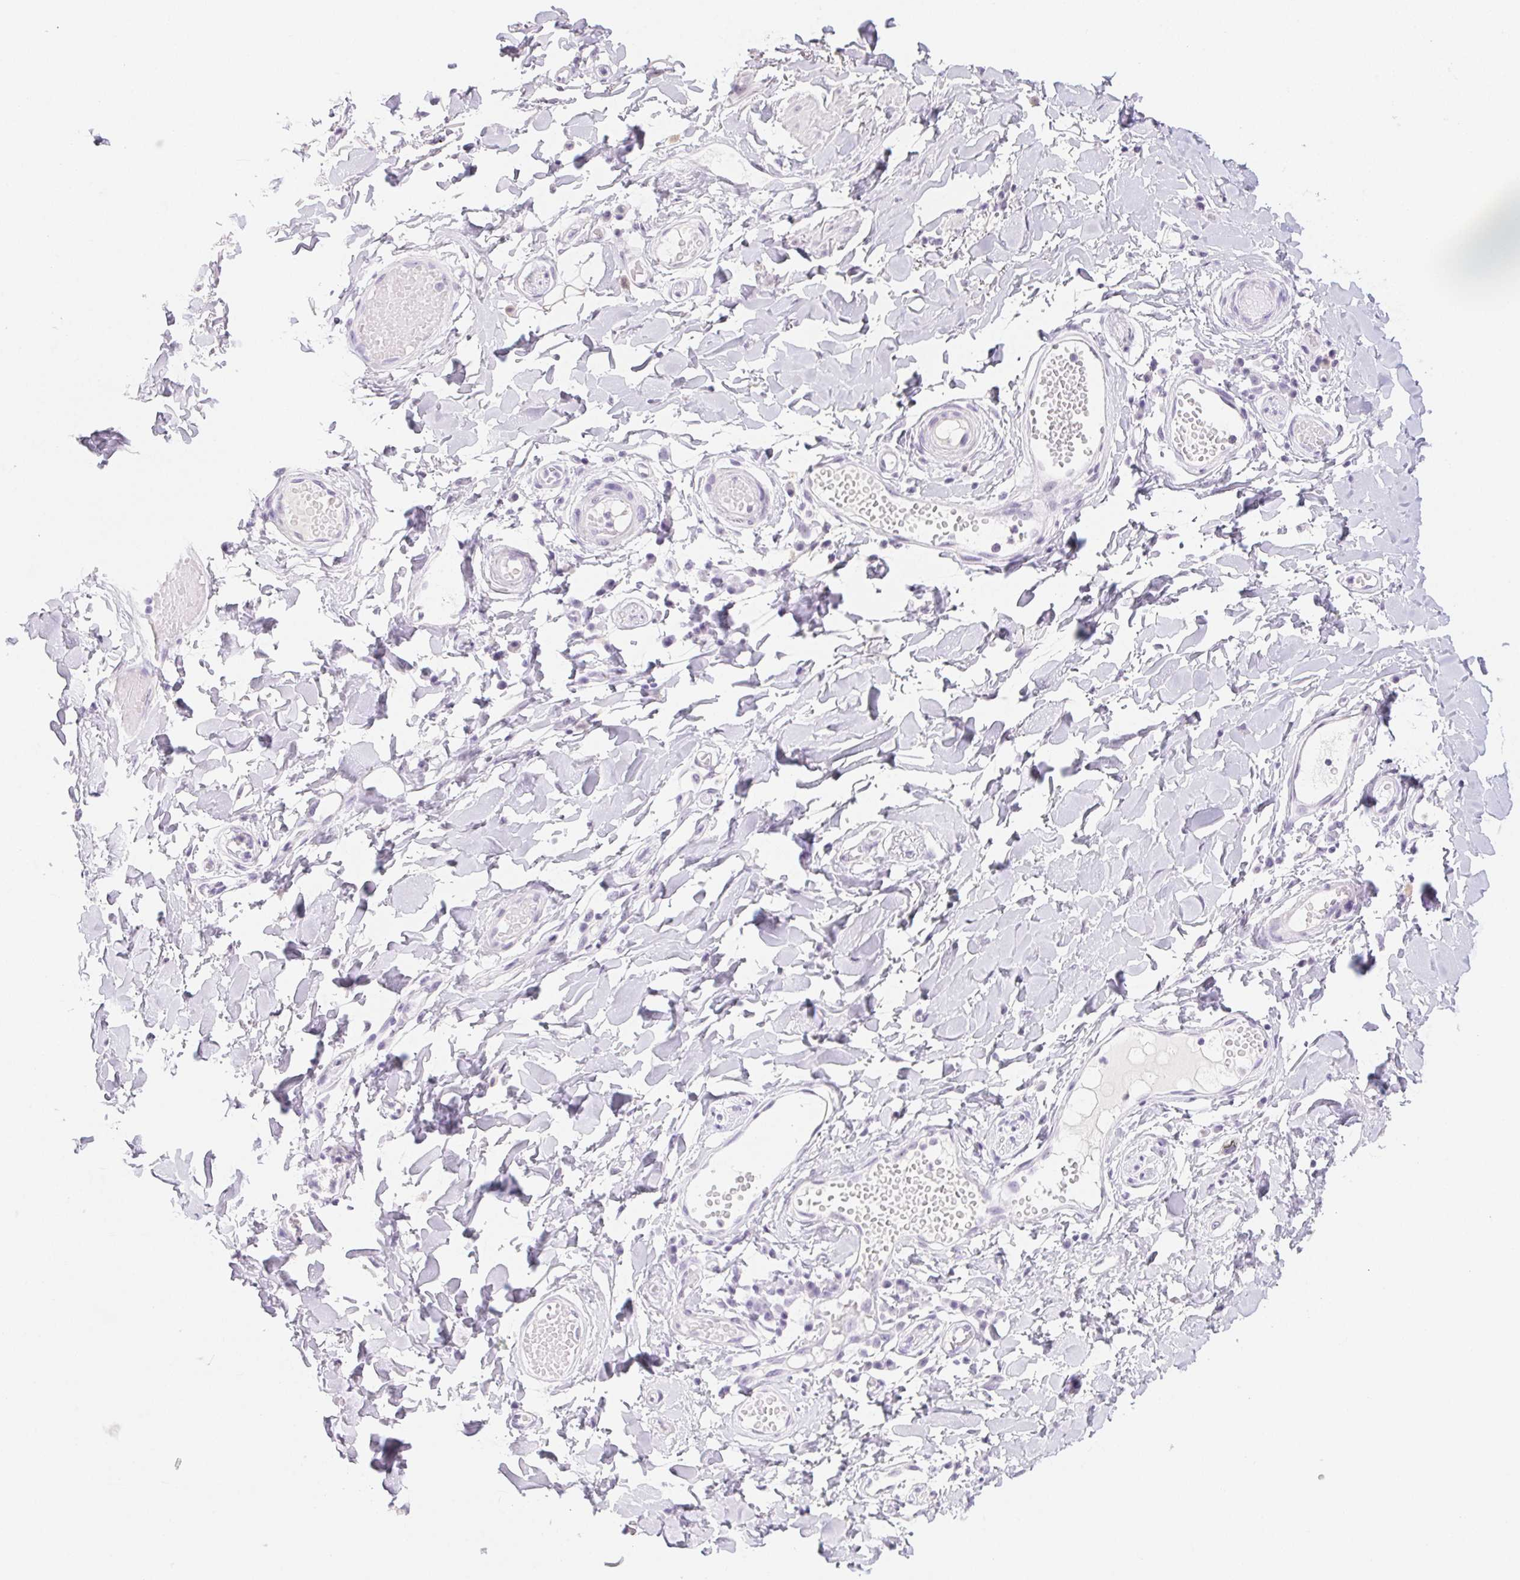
{"staining": {"intensity": "negative", "quantity": "none", "location": "none"}, "tissue": "adipose tissue", "cell_type": "Adipocytes", "image_type": "normal", "snomed": [{"axis": "morphology", "description": "Normal tissue, NOS"}, {"axis": "topography", "description": "Anal"}, {"axis": "topography", "description": "Peripheral nerve tissue"}], "caption": "Immunohistochemistry (IHC) image of unremarkable adipose tissue: human adipose tissue stained with DAB (3,3'-diaminobenzidine) reveals no significant protein staining in adipocytes.", "gene": "ST8SIA3", "patient": {"sex": "male", "age": 78}}